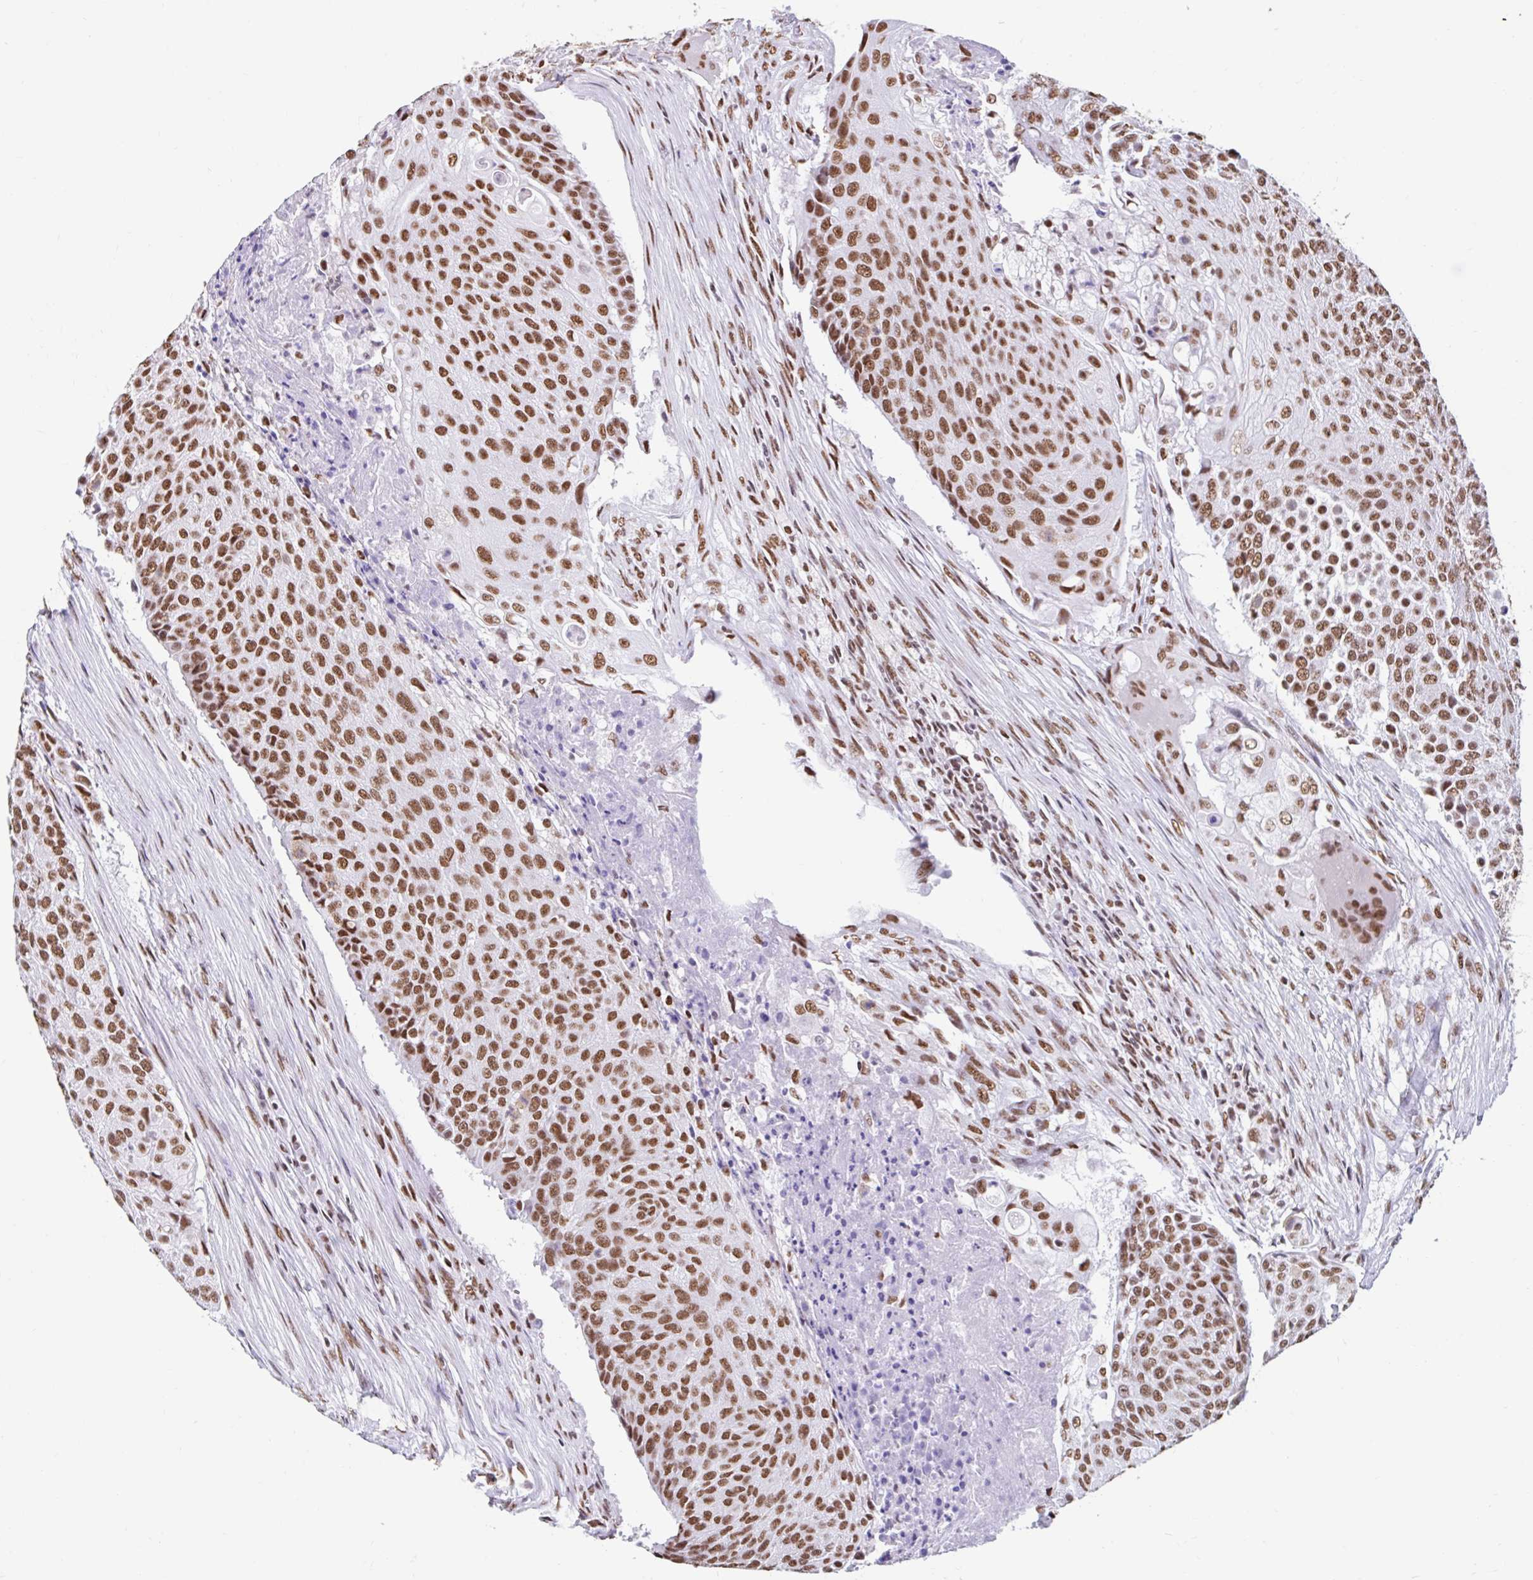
{"staining": {"intensity": "strong", "quantity": ">75%", "location": "nuclear"}, "tissue": "urothelial cancer", "cell_type": "Tumor cells", "image_type": "cancer", "snomed": [{"axis": "morphology", "description": "Urothelial carcinoma, High grade"}, {"axis": "topography", "description": "Urinary bladder"}], "caption": "Protein expression analysis of high-grade urothelial carcinoma displays strong nuclear positivity in about >75% of tumor cells. The staining was performed using DAB to visualize the protein expression in brown, while the nuclei were stained in blue with hematoxylin (Magnification: 20x).", "gene": "KHDRBS1", "patient": {"sex": "female", "age": 63}}